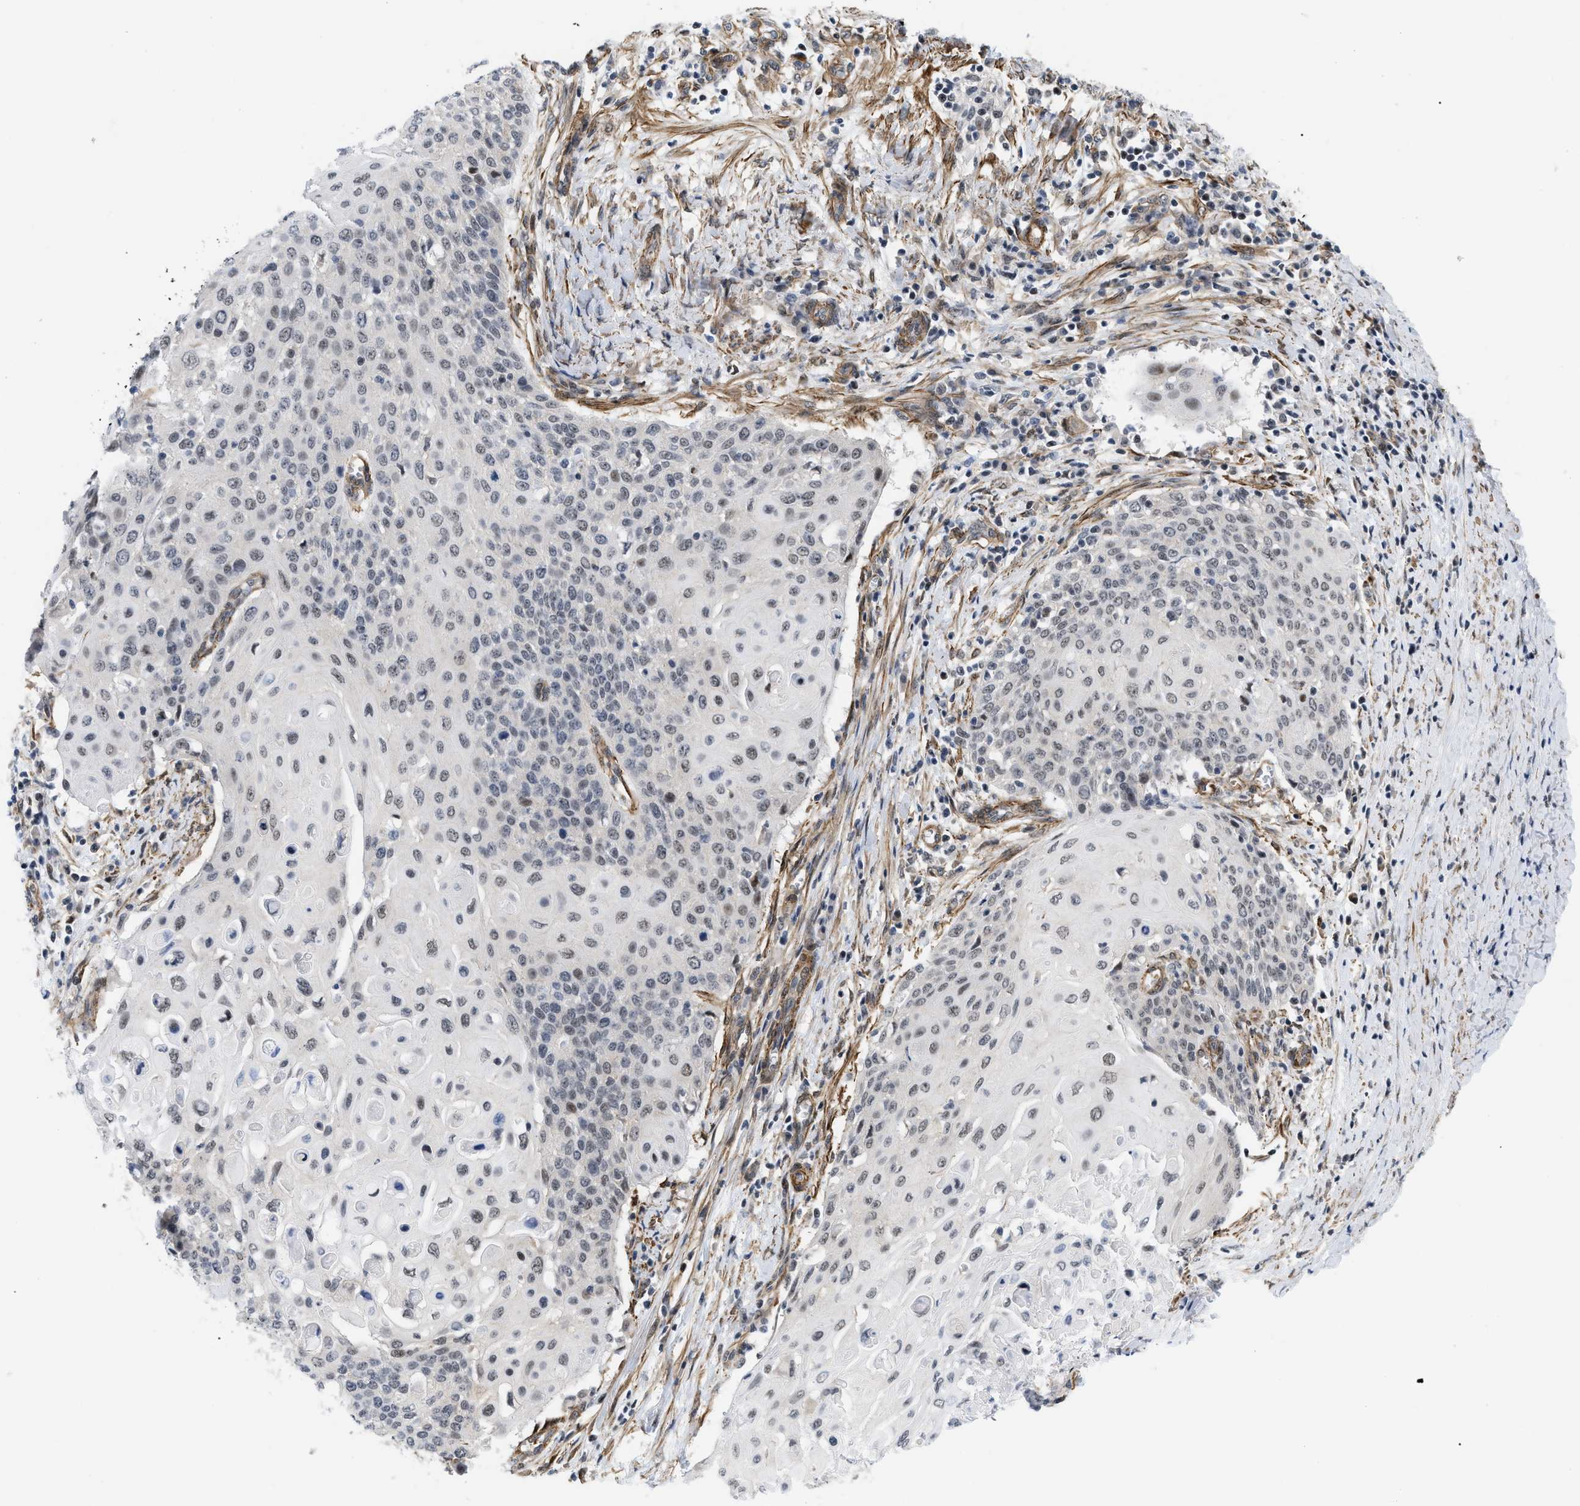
{"staining": {"intensity": "weak", "quantity": "<25%", "location": "nuclear"}, "tissue": "cervical cancer", "cell_type": "Tumor cells", "image_type": "cancer", "snomed": [{"axis": "morphology", "description": "Squamous cell carcinoma, NOS"}, {"axis": "topography", "description": "Cervix"}], "caption": "Immunohistochemical staining of human cervical squamous cell carcinoma exhibits no significant expression in tumor cells. The staining is performed using DAB (3,3'-diaminobenzidine) brown chromogen with nuclei counter-stained in using hematoxylin.", "gene": "GPRASP2", "patient": {"sex": "female", "age": 39}}